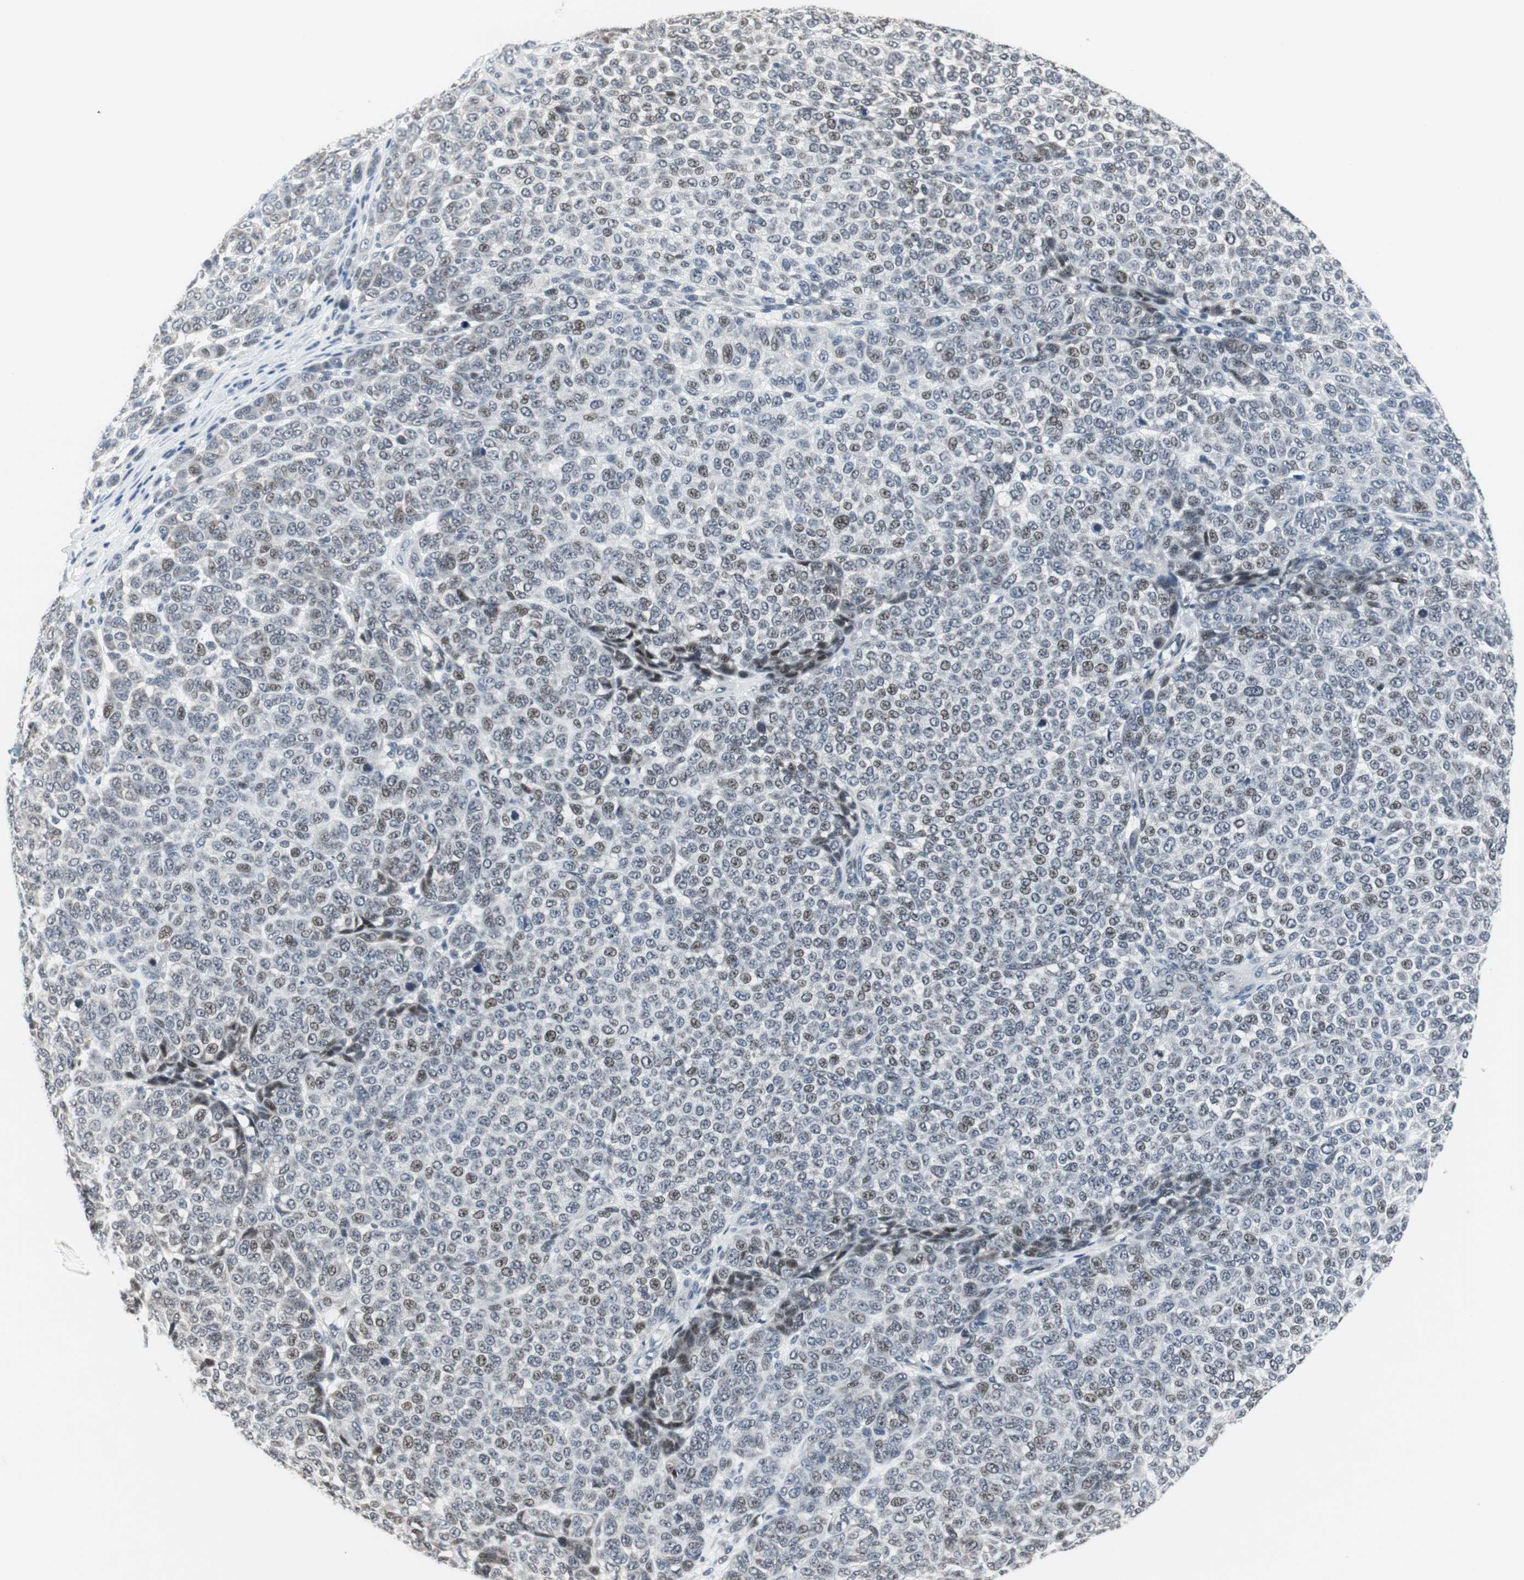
{"staining": {"intensity": "weak", "quantity": "25%-75%", "location": "nuclear"}, "tissue": "melanoma", "cell_type": "Tumor cells", "image_type": "cancer", "snomed": [{"axis": "morphology", "description": "Malignant melanoma, NOS"}, {"axis": "topography", "description": "Skin"}], "caption": "Protein analysis of melanoma tissue exhibits weak nuclear expression in approximately 25%-75% of tumor cells. (IHC, brightfield microscopy, high magnification).", "gene": "MTA1", "patient": {"sex": "male", "age": 59}}